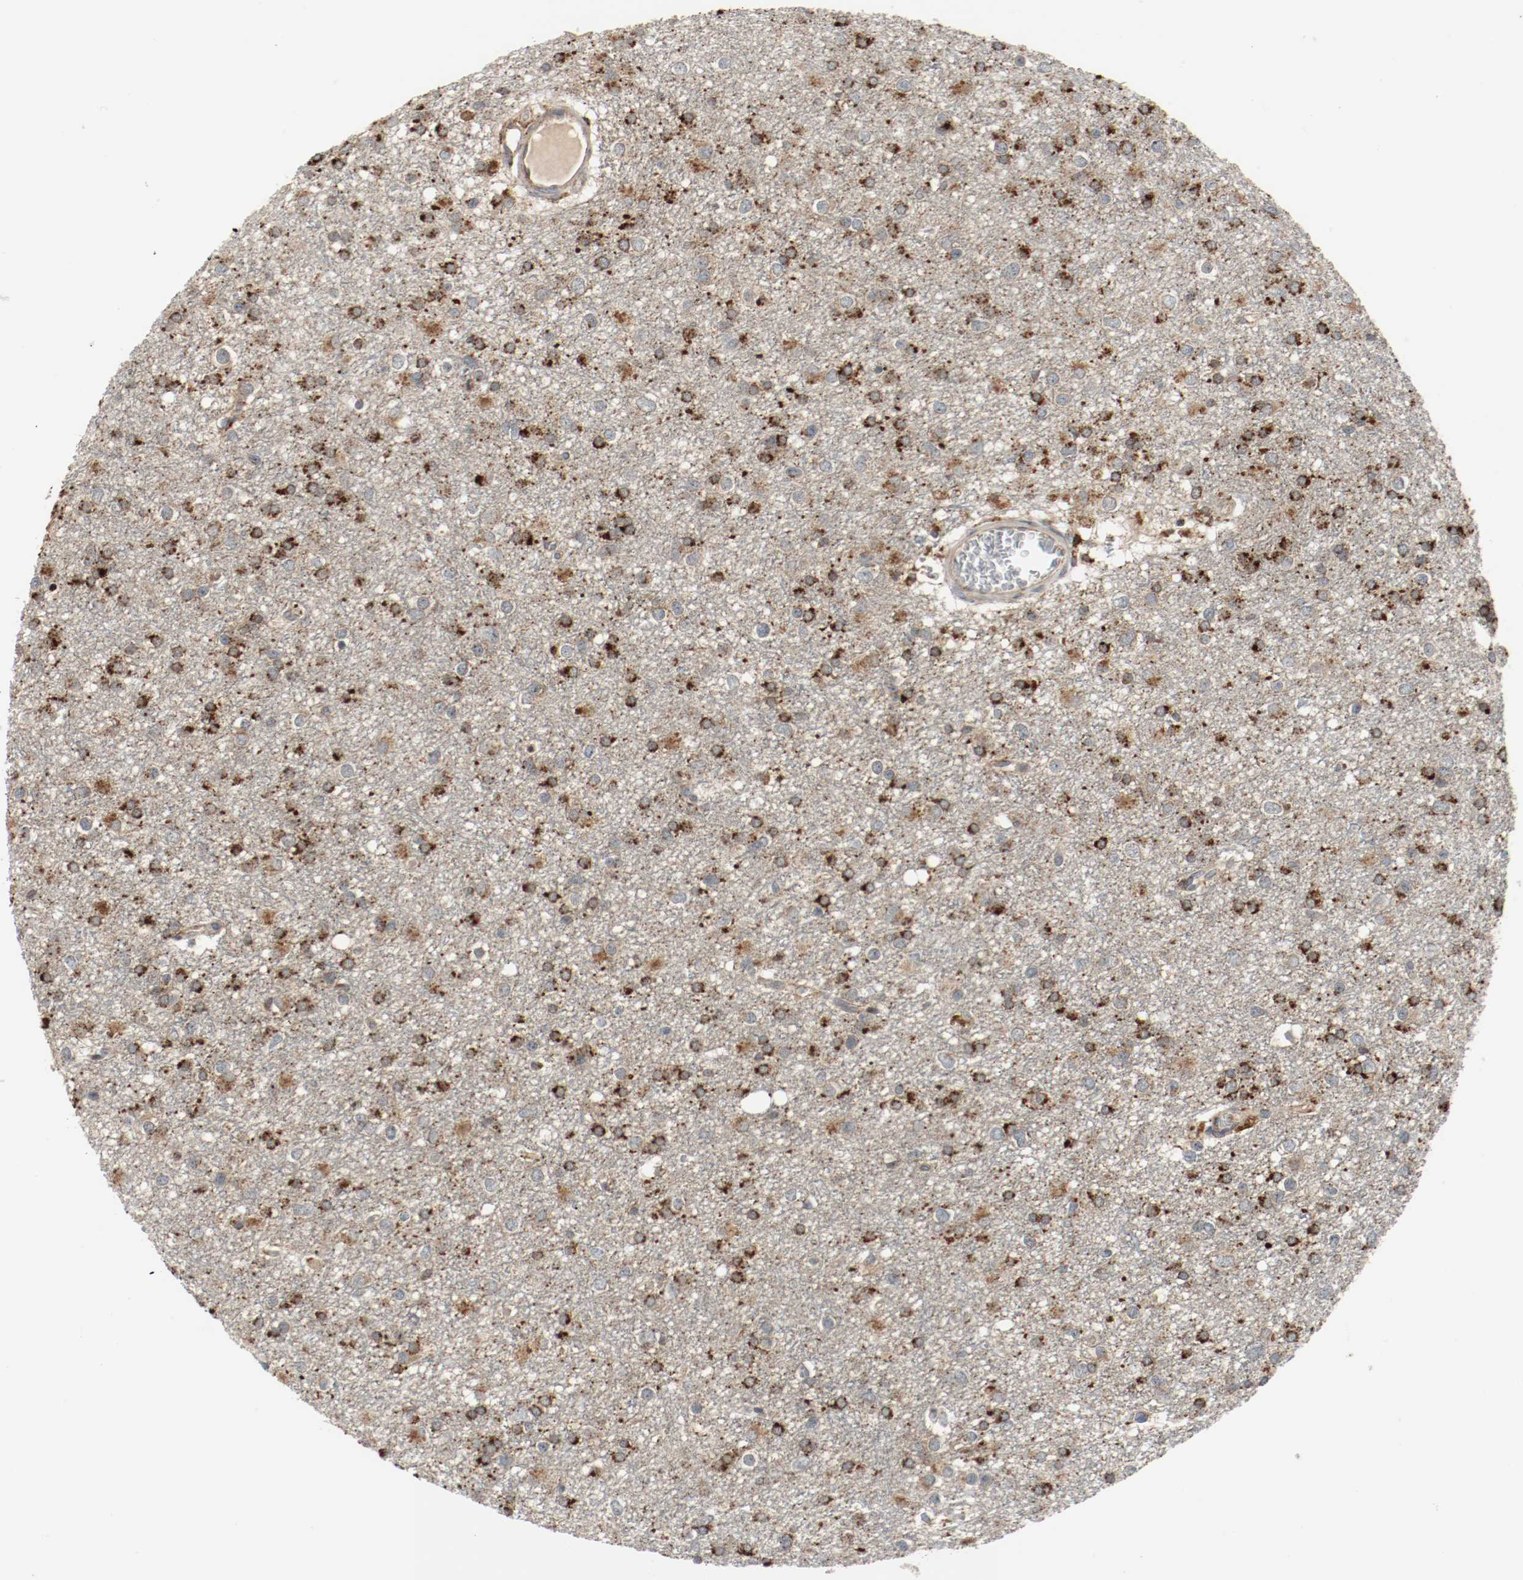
{"staining": {"intensity": "strong", "quantity": ">75%", "location": "cytoplasmic/membranous"}, "tissue": "glioma", "cell_type": "Tumor cells", "image_type": "cancer", "snomed": [{"axis": "morphology", "description": "Glioma, malignant, Low grade"}, {"axis": "topography", "description": "Brain"}], "caption": "Immunohistochemistry image of neoplastic tissue: human glioma stained using immunohistochemistry (IHC) reveals high levels of strong protein expression localized specifically in the cytoplasmic/membranous of tumor cells, appearing as a cytoplasmic/membranous brown color.", "gene": "LAMP2", "patient": {"sex": "male", "age": 42}}